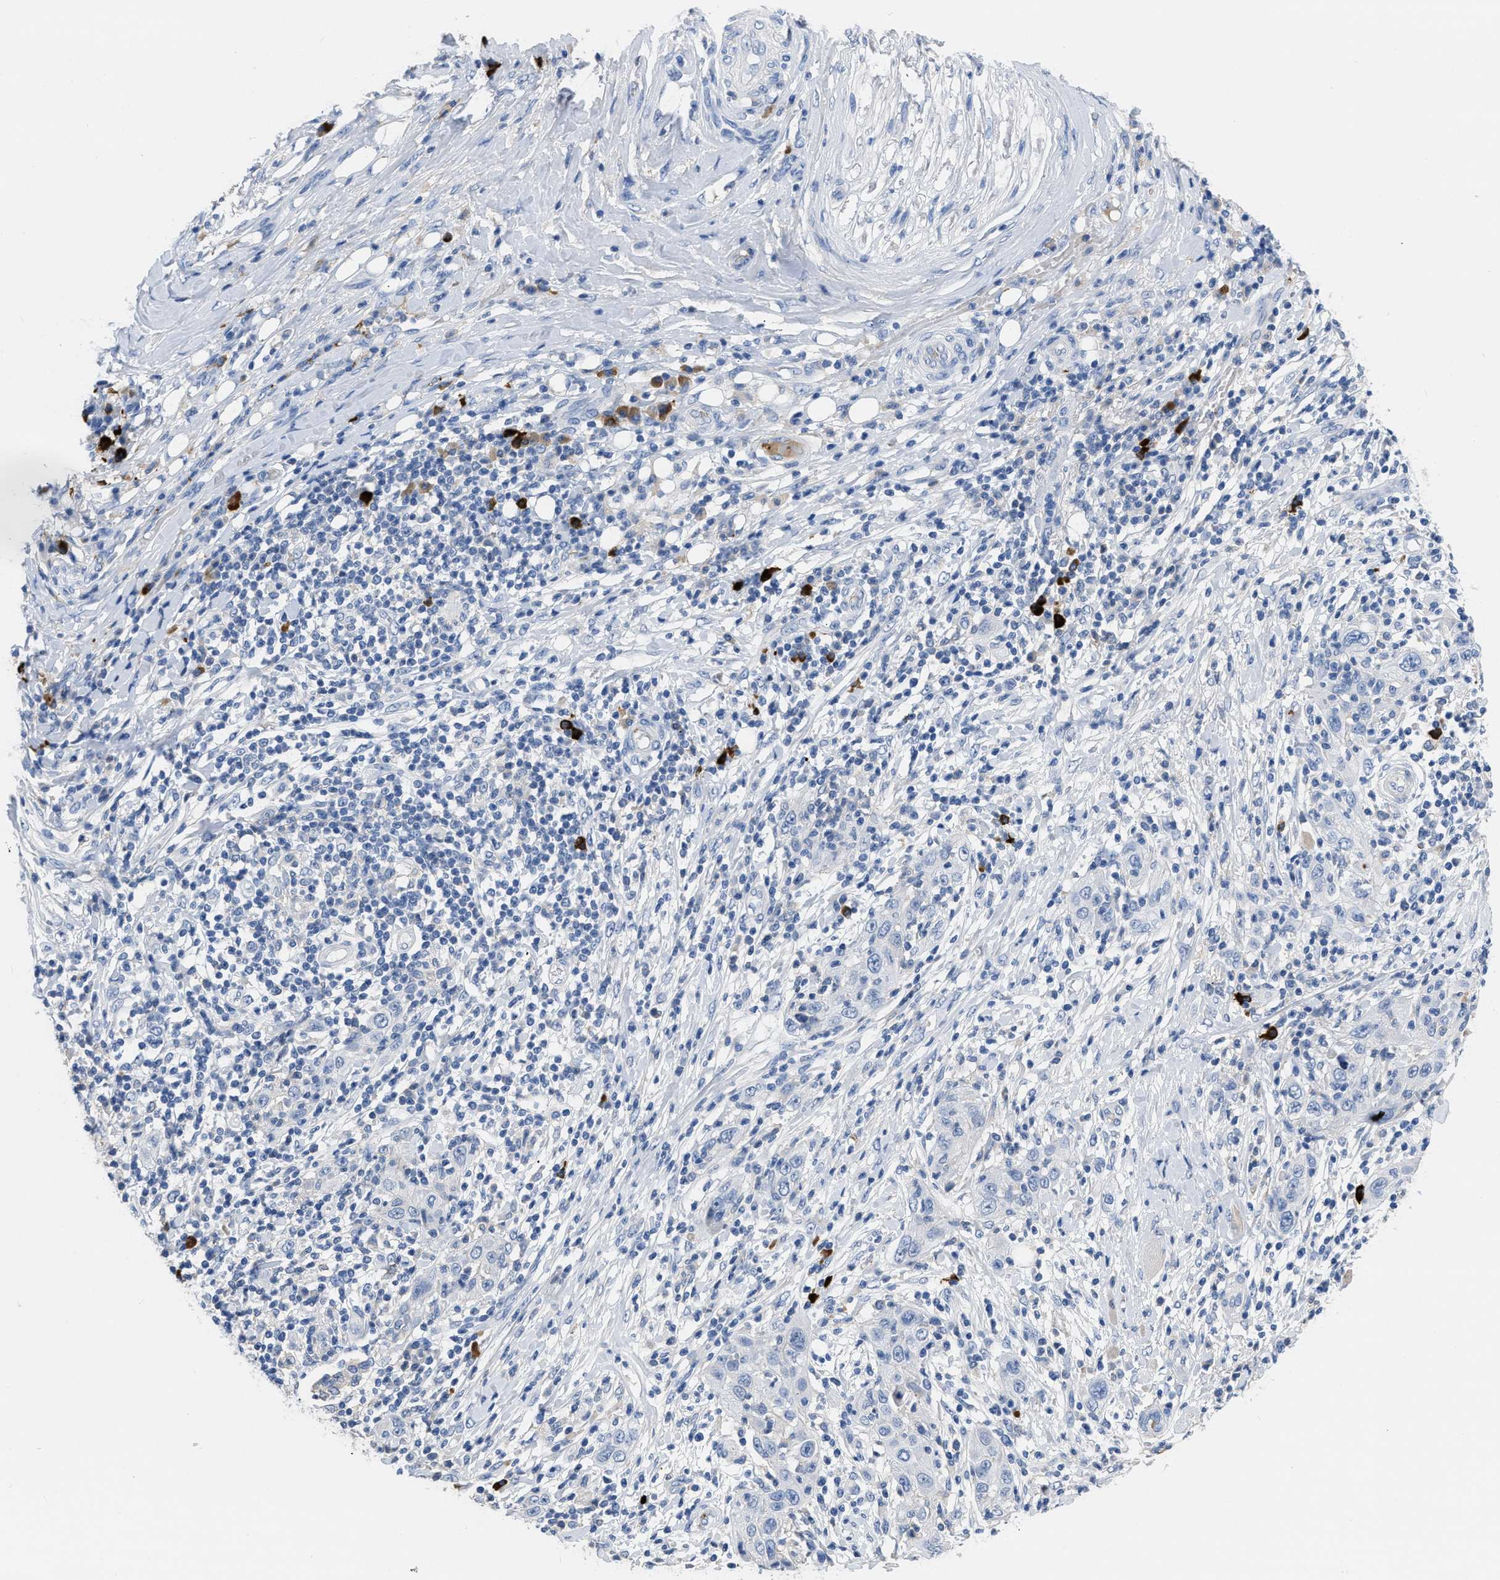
{"staining": {"intensity": "negative", "quantity": "none", "location": "none"}, "tissue": "skin cancer", "cell_type": "Tumor cells", "image_type": "cancer", "snomed": [{"axis": "morphology", "description": "Squamous cell carcinoma, NOS"}, {"axis": "topography", "description": "Skin"}], "caption": "Protein analysis of skin cancer demonstrates no significant positivity in tumor cells. (Brightfield microscopy of DAB immunohistochemistry at high magnification).", "gene": "FGF18", "patient": {"sex": "female", "age": 88}}